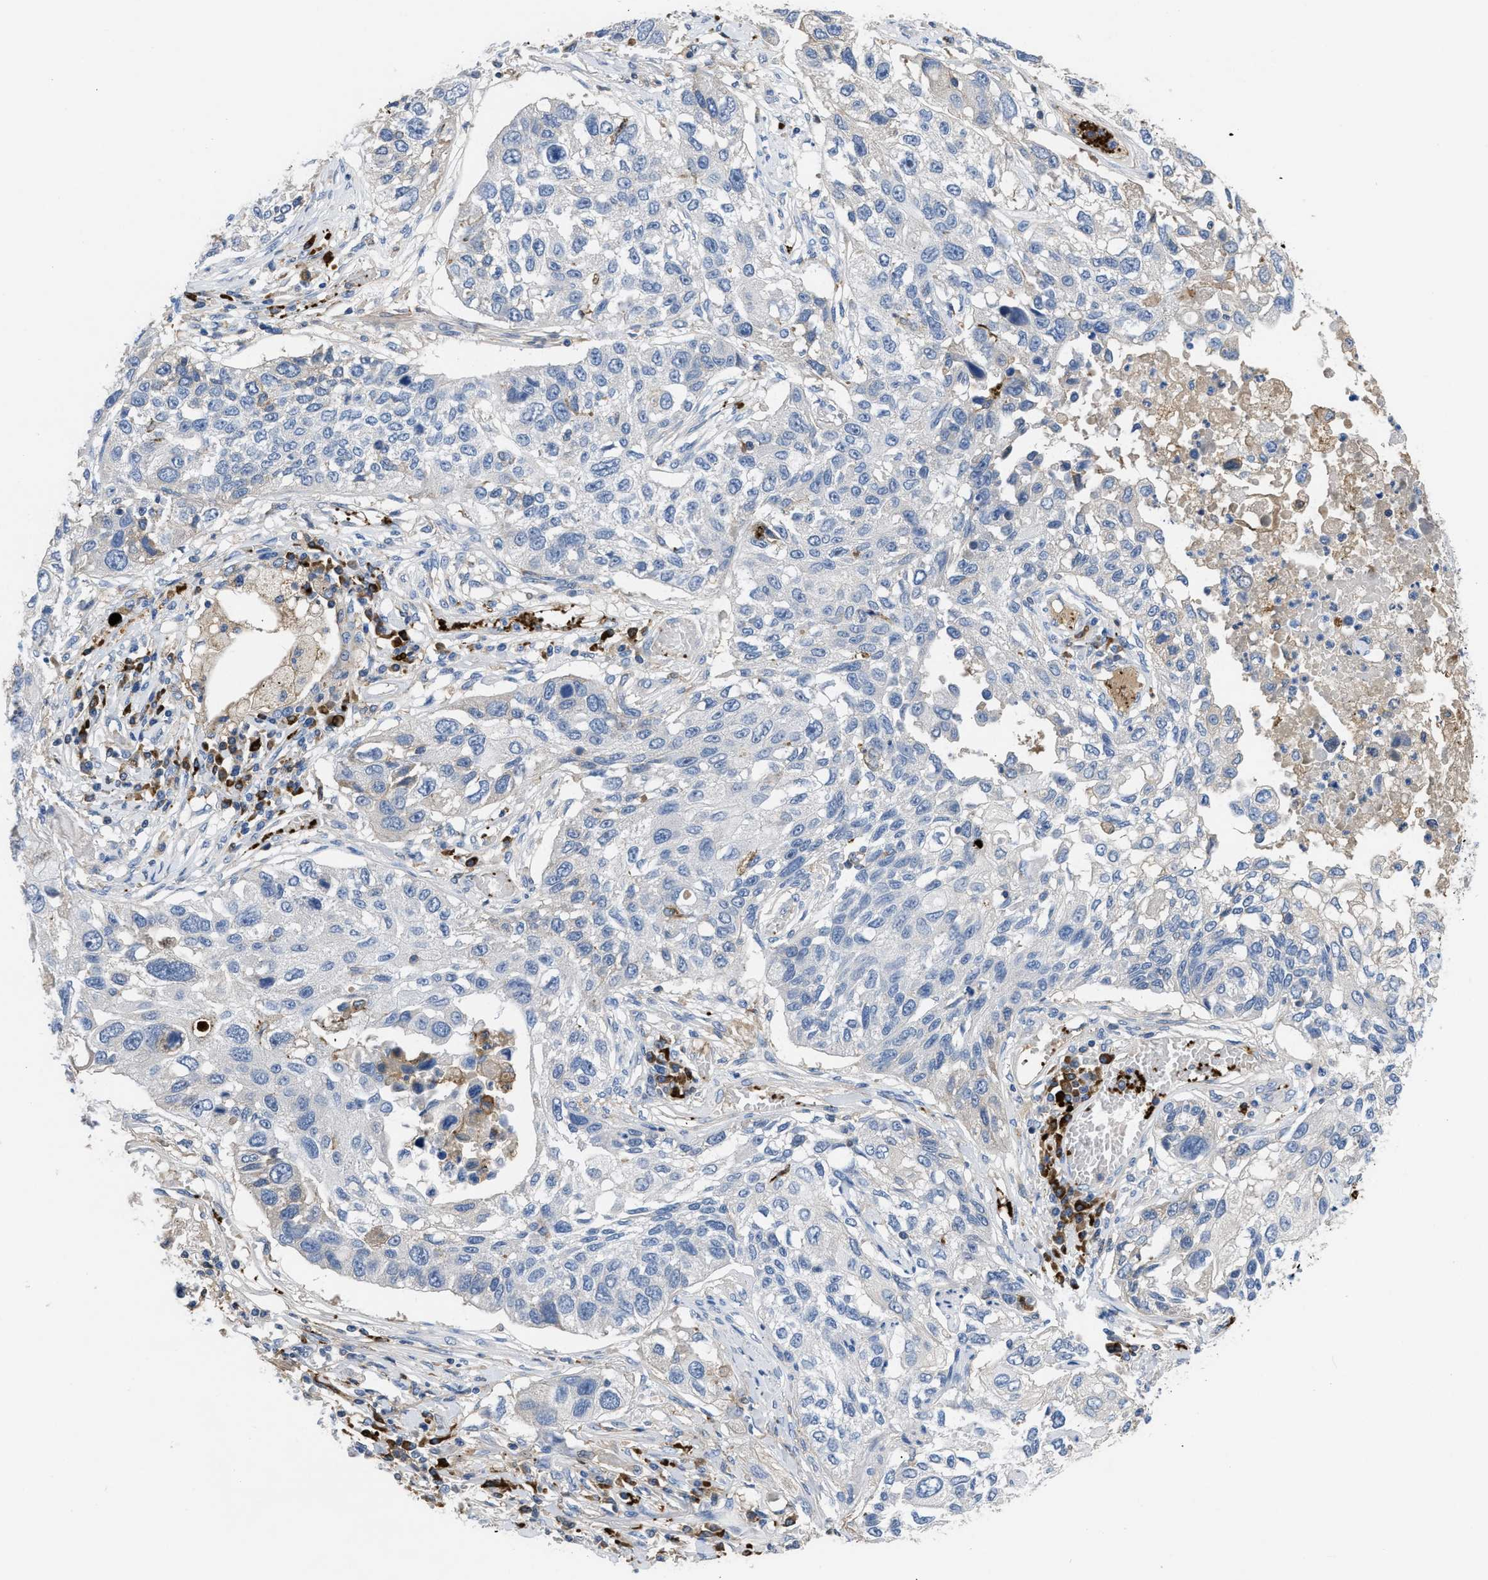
{"staining": {"intensity": "negative", "quantity": "none", "location": "none"}, "tissue": "lung cancer", "cell_type": "Tumor cells", "image_type": "cancer", "snomed": [{"axis": "morphology", "description": "Squamous cell carcinoma, NOS"}, {"axis": "topography", "description": "Lung"}], "caption": "A micrograph of lung squamous cell carcinoma stained for a protein displays no brown staining in tumor cells.", "gene": "FGF18", "patient": {"sex": "male", "age": 71}}